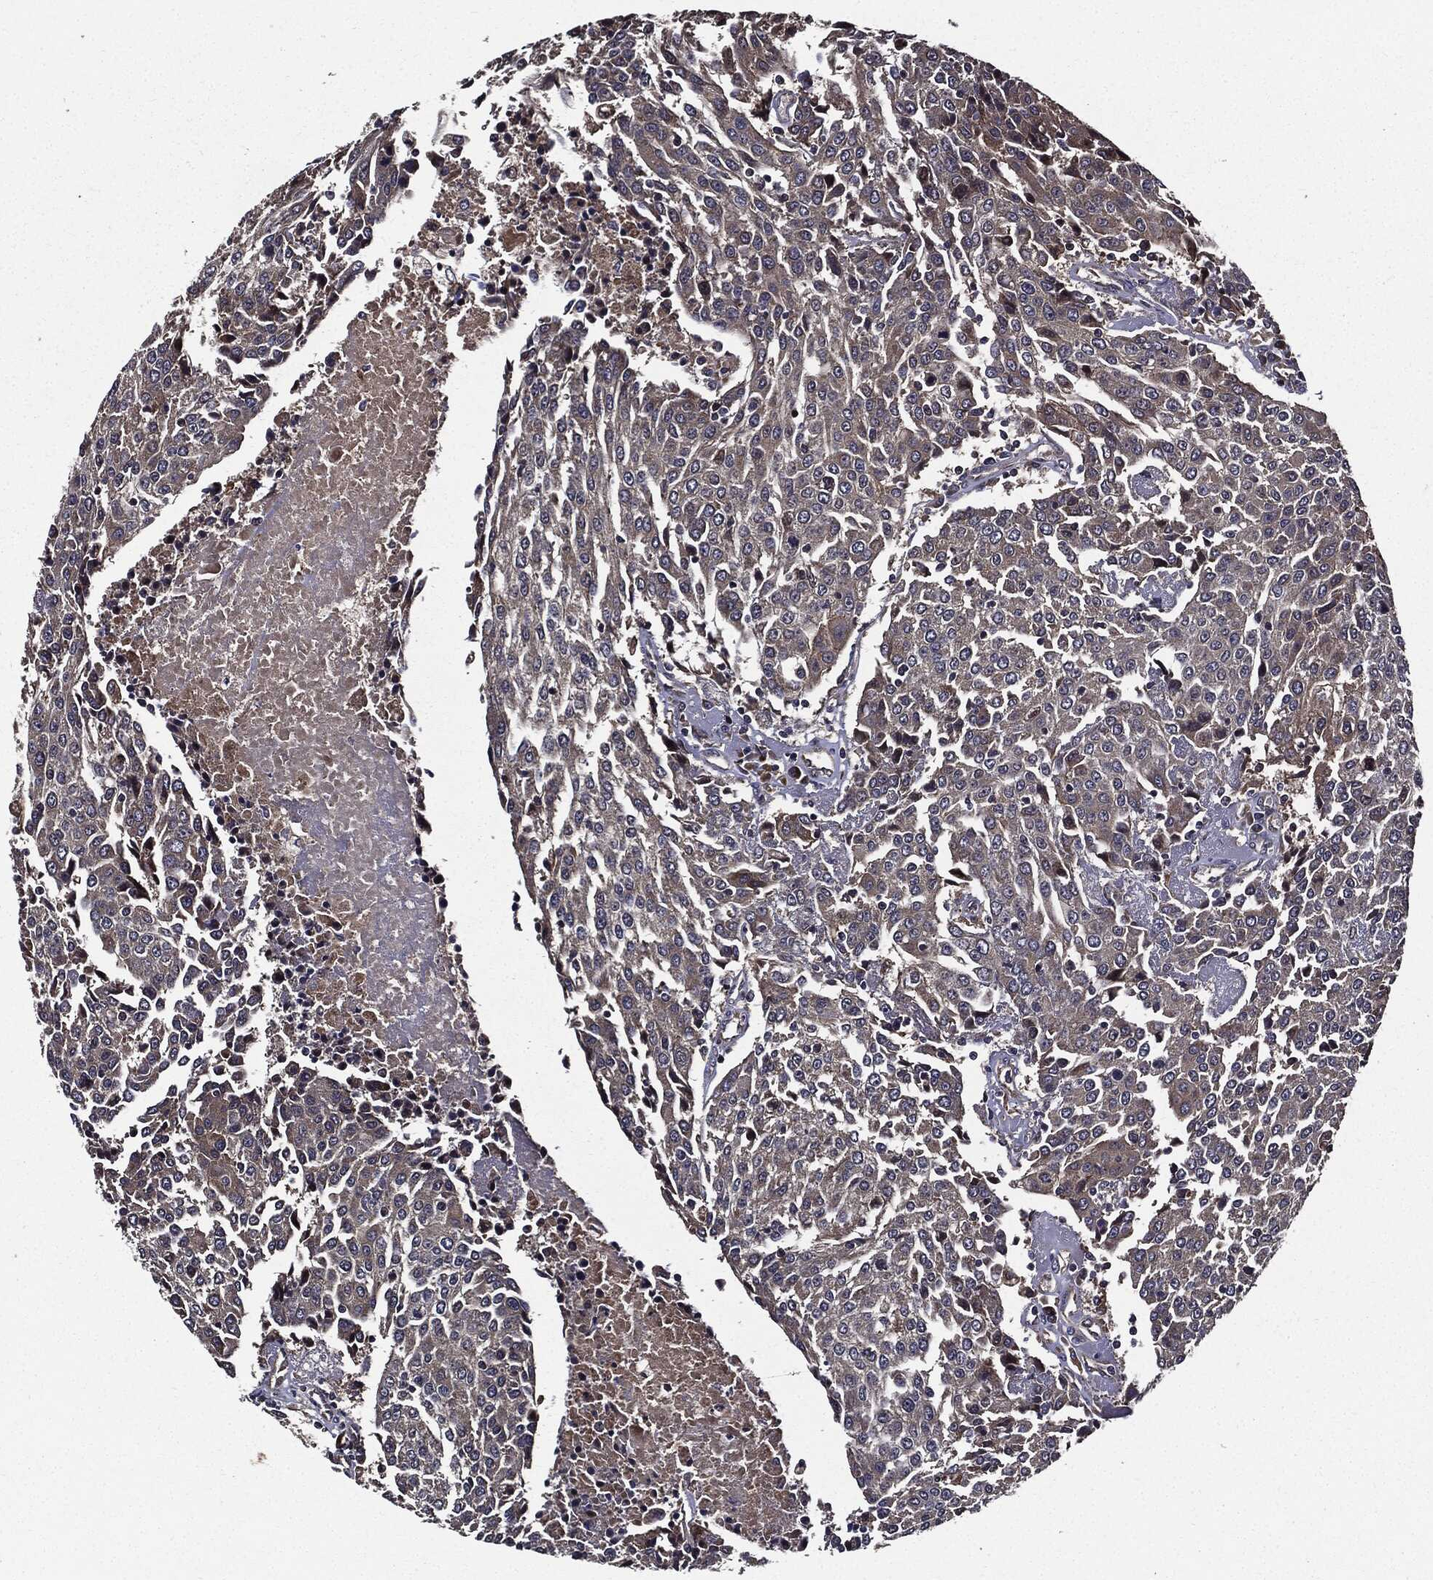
{"staining": {"intensity": "negative", "quantity": "none", "location": "none"}, "tissue": "urothelial cancer", "cell_type": "Tumor cells", "image_type": "cancer", "snomed": [{"axis": "morphology", "description": "Urothelial carcinoma, High grade"}, {"axis": "topography", "description": "Urinary bladder"}], "caption": "Urothelial carcinoma (high-grade) was stained to show a protein in brown. There is no significant expression in tumor cells.", "gene": "HTT", "patient": {"sex": "female", "age": 85}}